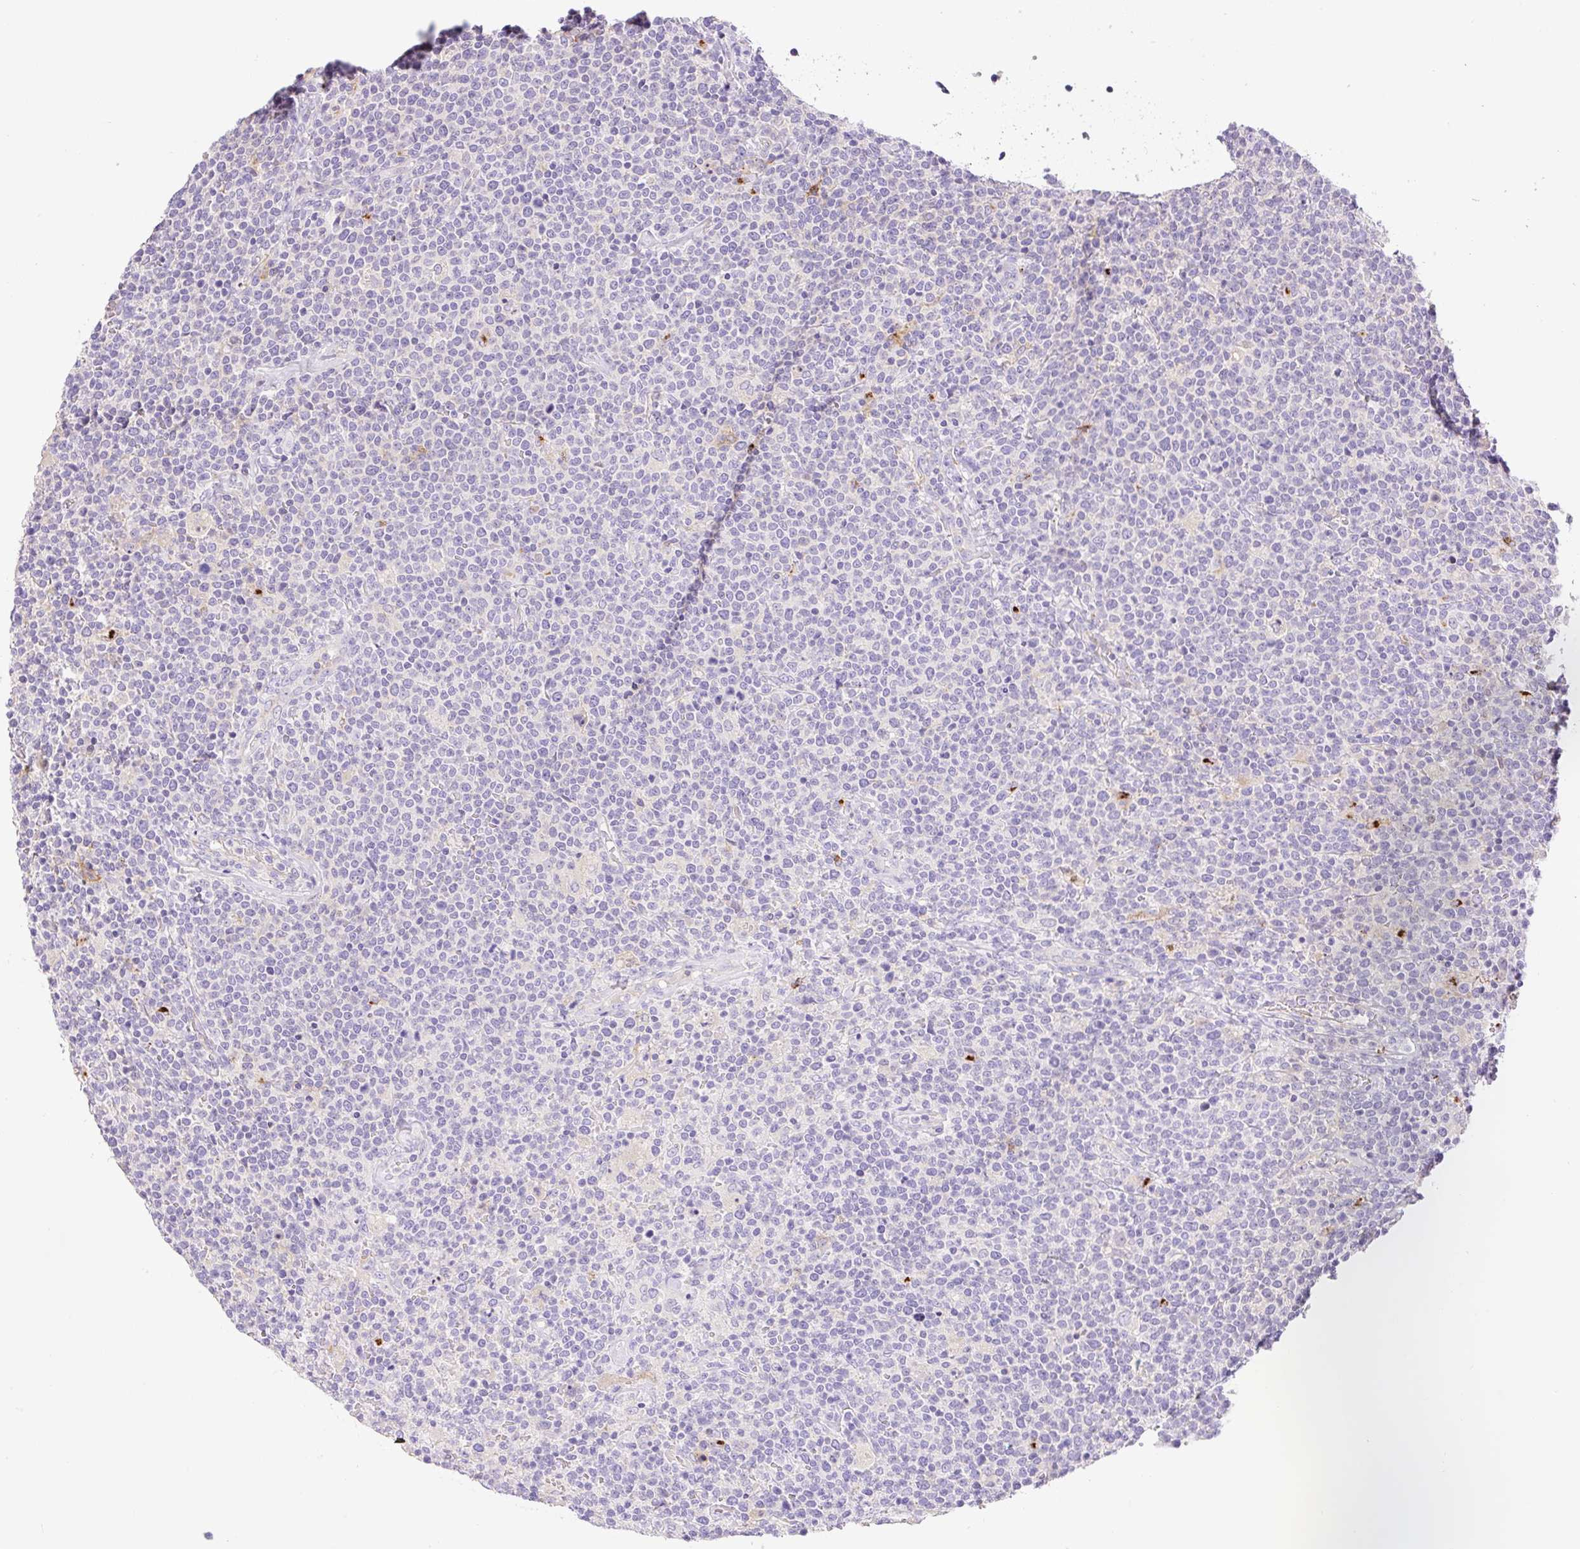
{"staining": {"intensity": "negative", "quantity": "none", "location": "none"}, "tissue": "lymphoma", "cell_type": "Tumor cells", "image_type": "cancer", "snomed": [{"axis": "morphology", "description": "Malignant lymphoma, non-Hodgkin's type, High grade"}, {"axis": "topography", "description": "Lymph node"}], "caption": "The histopathology image reveals no staining of tumor cells in high-grade malignant lymphoma, non-Hodgkin's type.", "gene": "TDRD15", "patient": {"sex": "male", "age": 61}}